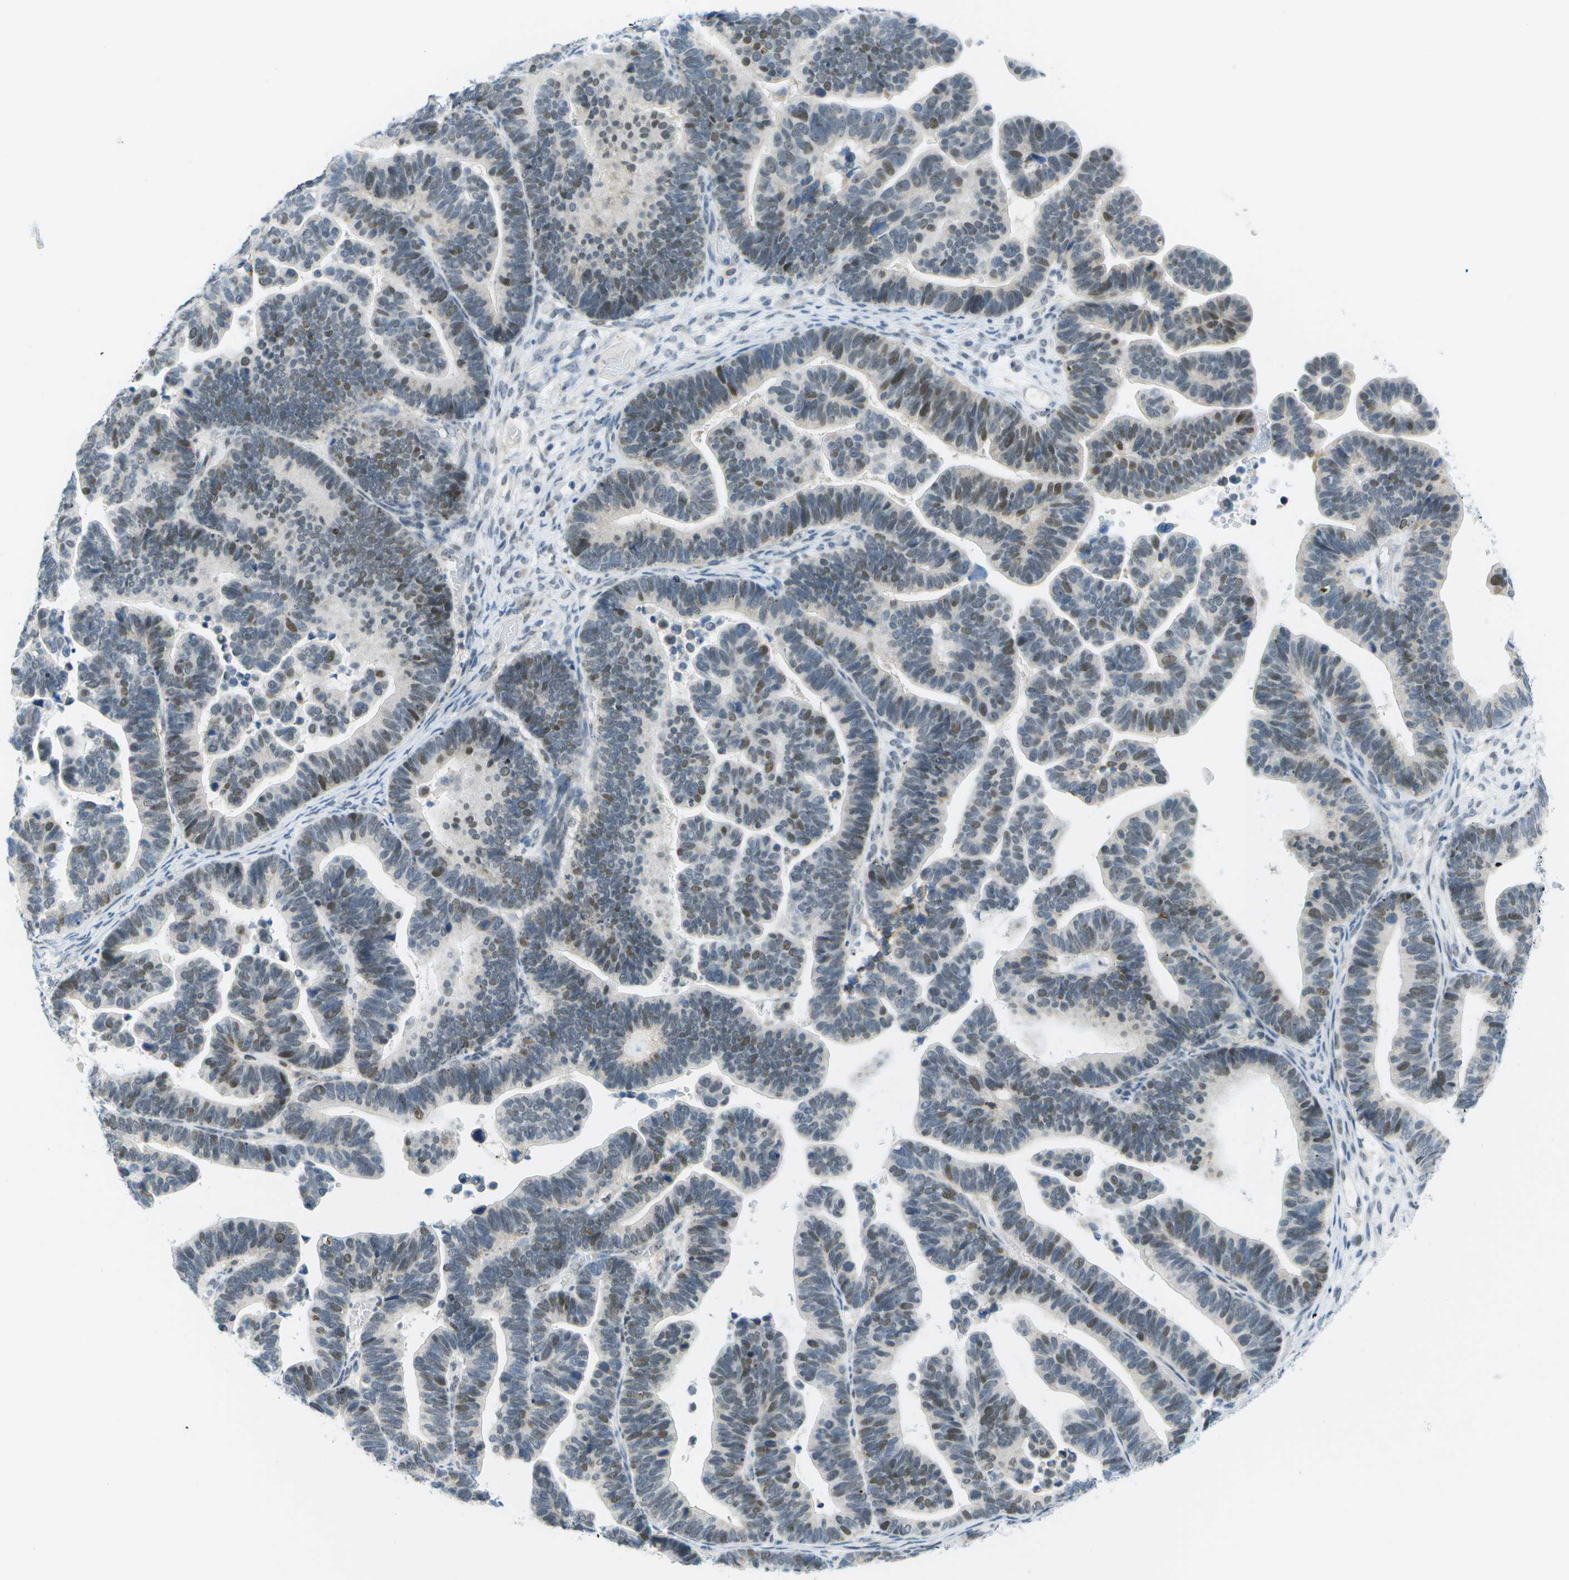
{"staining": {"intensity": "moderate", "quantity": "<25%", "location": "nuclear"}, "tissue": "ovarian cancer", "cell_type": "Tumor cells", "image_type": "cancer", "snomed": [{"axis": "morphology", "description": "Cystadenocarcinoma, serous, NOS"}, {"axis": "topography", "description": "Ovary"}], "caption": "Protein analysis of ovarian serous cystadenocarcinoma tissue displays moderate nuclear positivity in approximately <25% of tumor cells.", "gene": "PITHD1", "patient": {"sex": "female", "age": 56}}